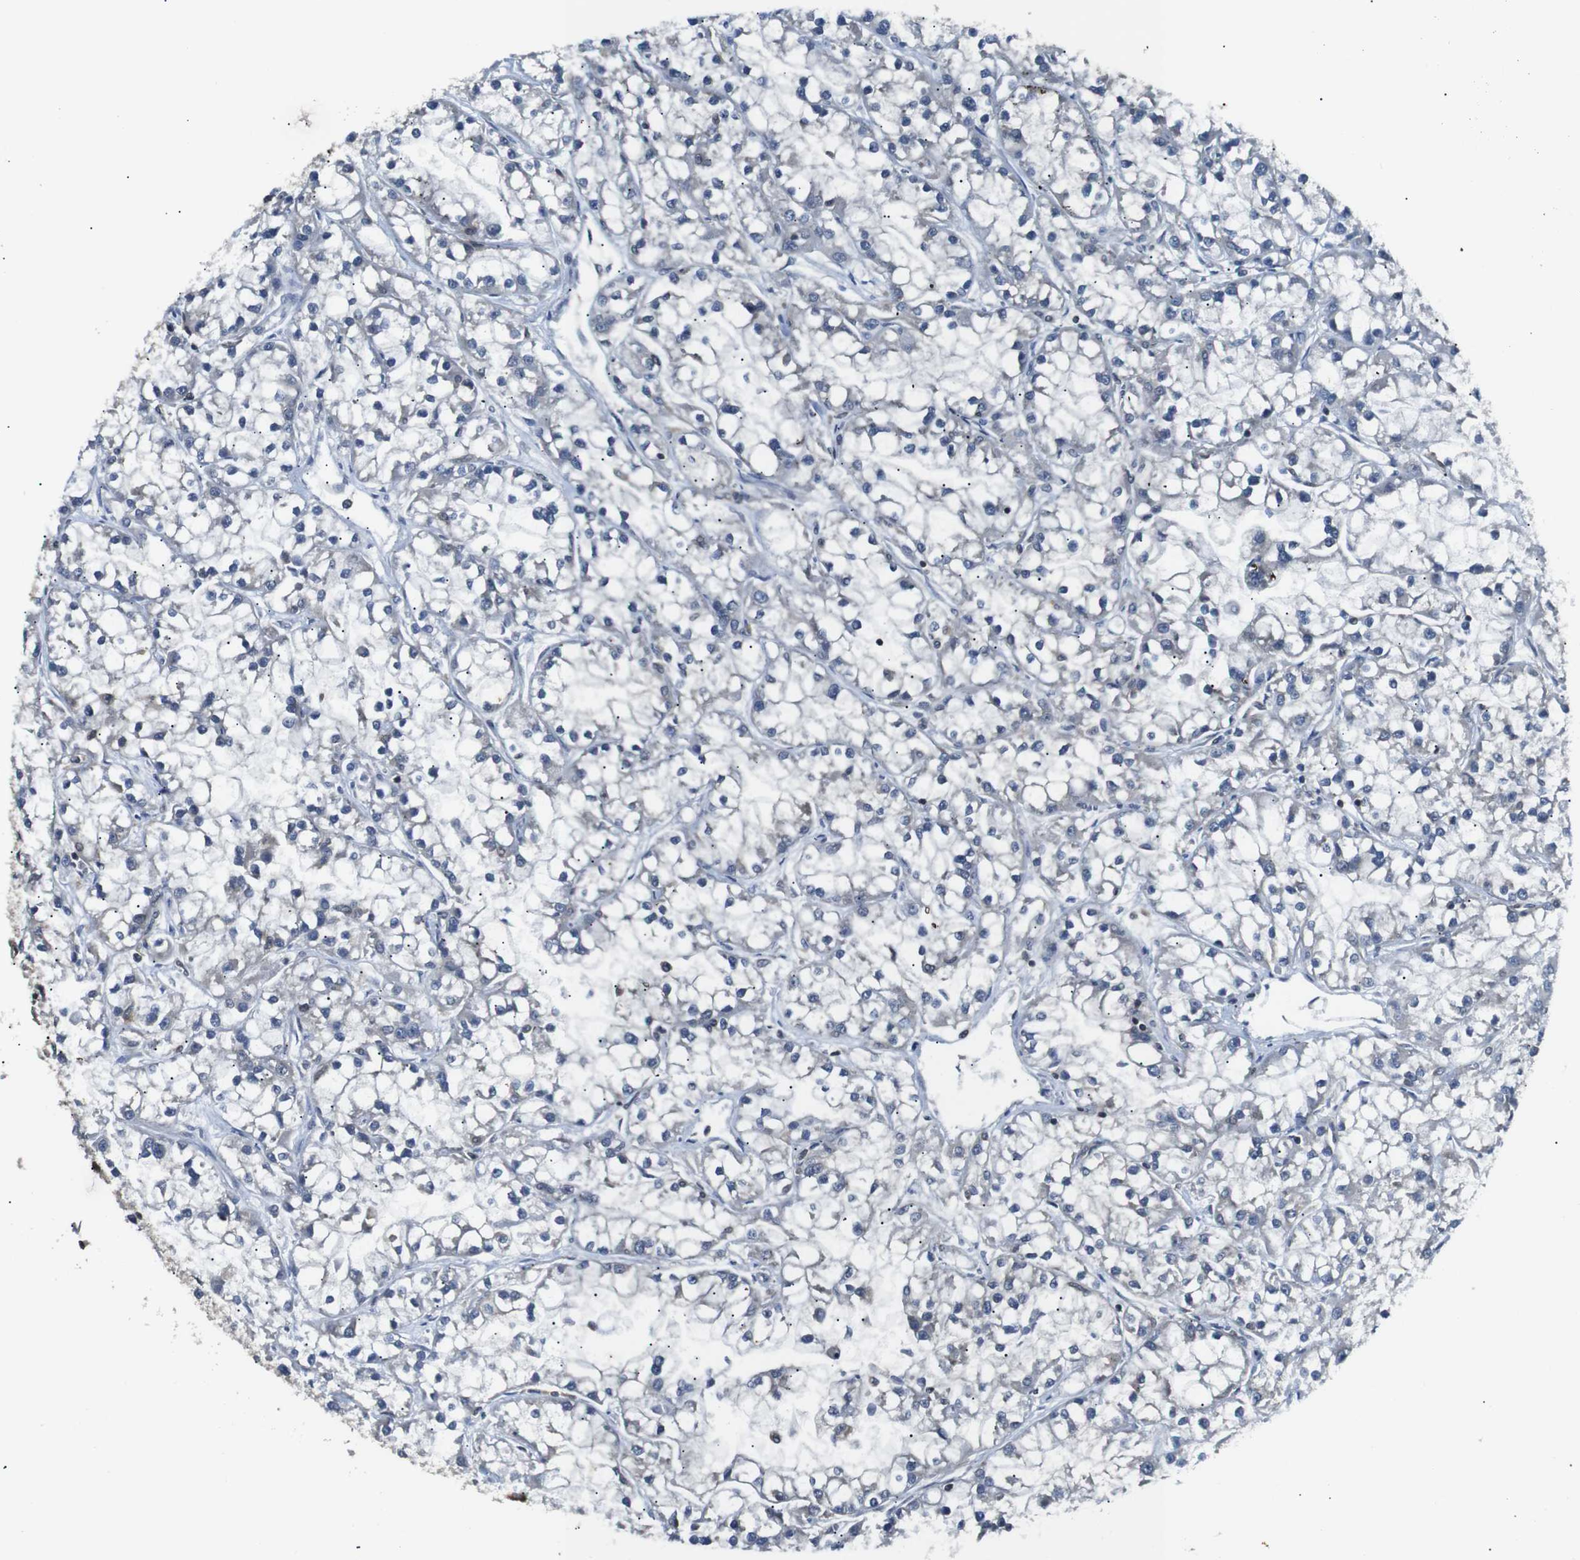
{"staining": {"intensity": "negative", "quantity": "none", "location": "none"}, "tissue": "renal cancer", "cell_type": "Tumor cells", "image_type": "cancer", "snomed": [{"axis": "morphology", "description": "Adenocarcinoma, NOS"}, {"axis": "topography", "description": "Kidney"}], "caption": "Immunohistochemistry (IHC) of adenocarcinoma (renal) reveals no positivity in tumor cells.", "gene": "UBXN1", "patient": {"sex": "female", "age": 52}}